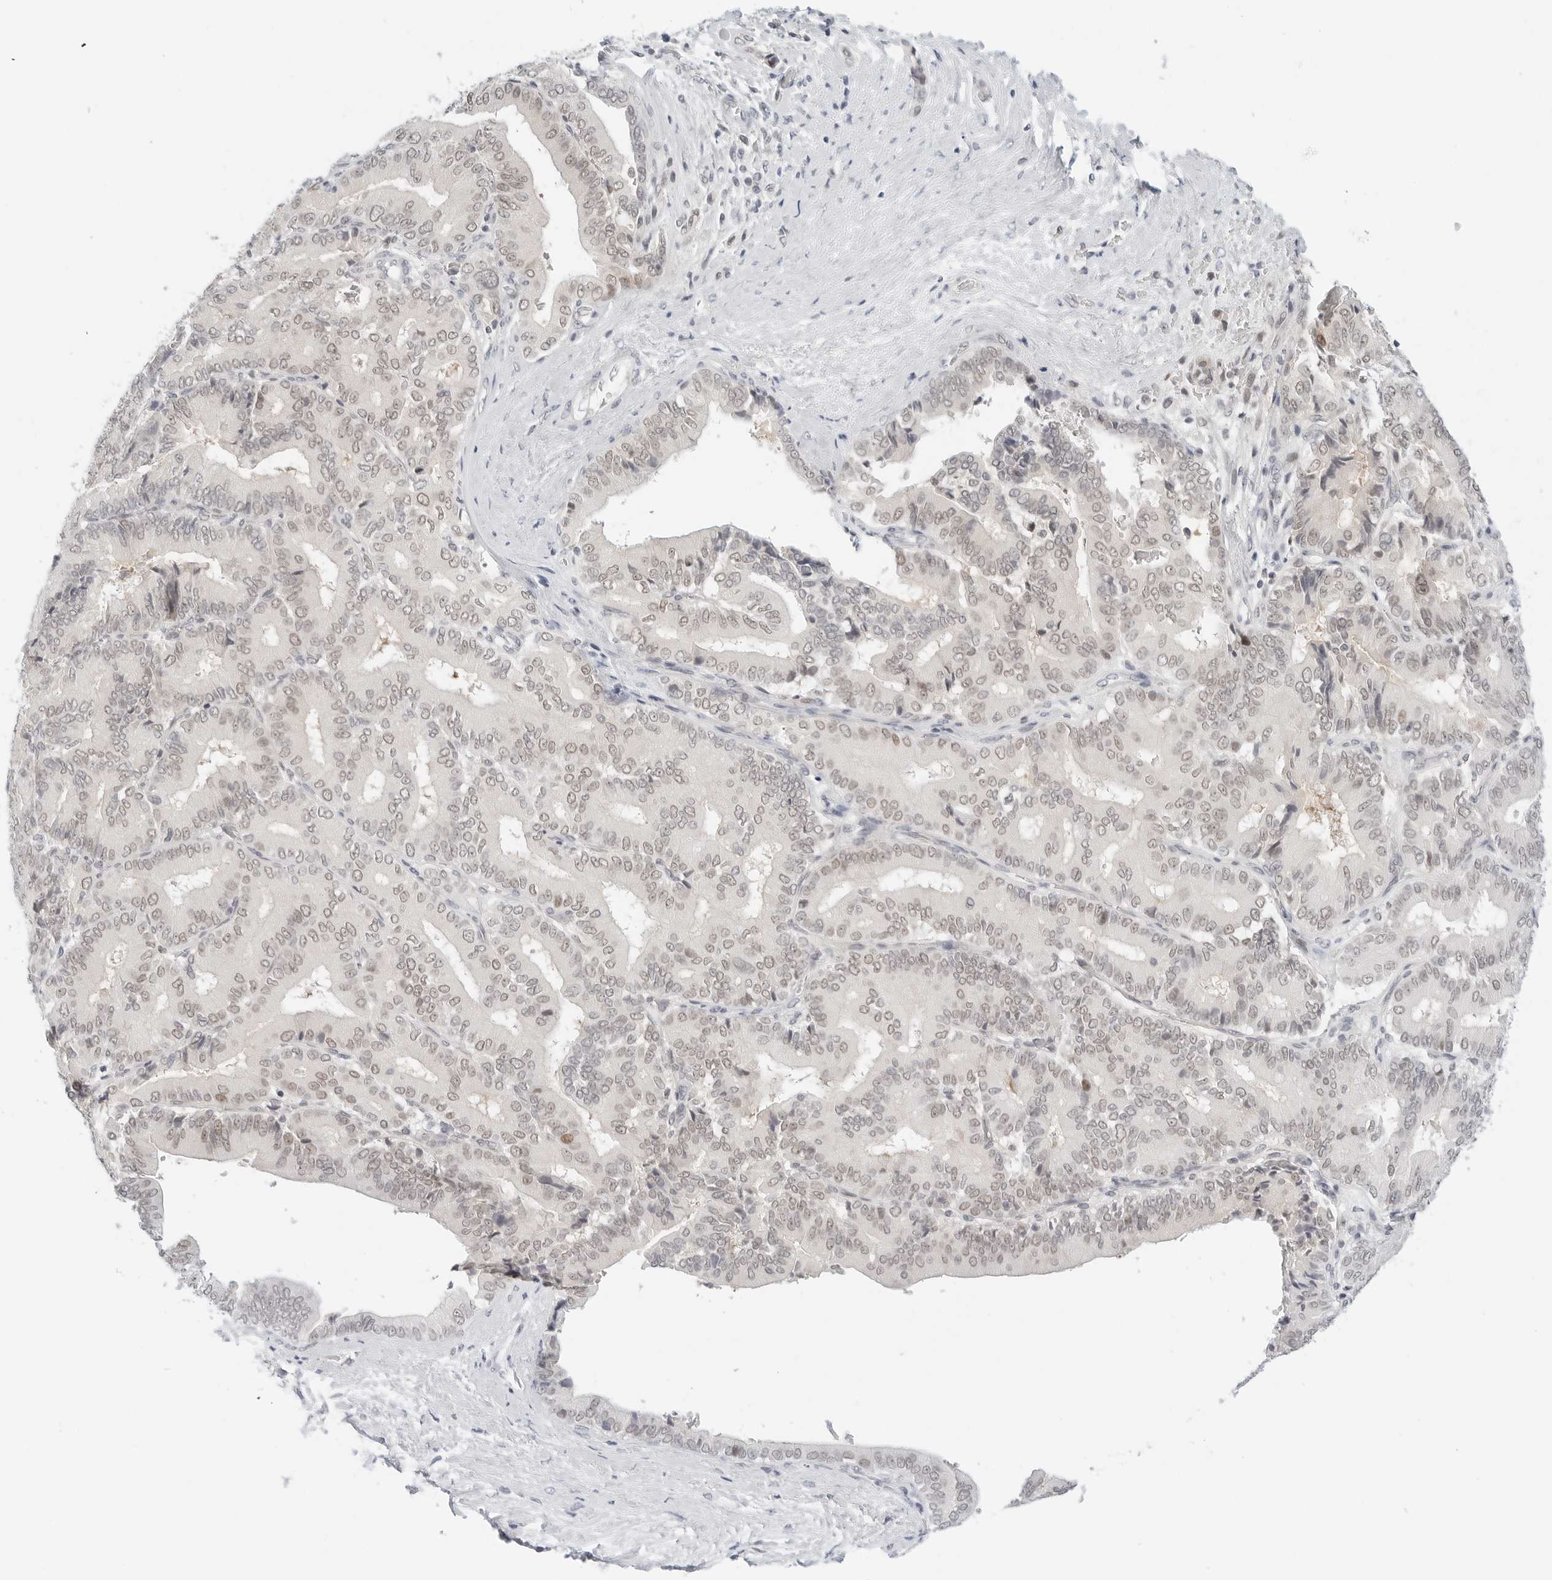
{"staining": {"intensity": "moderate", "quantity": "<25%", "location": "nuclear"}, "tissue": "liver cancer", "cell_type": "Tumor cells", "image_type": "cancer", "snomed": [{"axis": "morphology", "description": "Cholangiocarcinoma"}, {"axis": "topography", "description": "Liver"}], "caption": "DAB (3,3'-diaminobenzidine) immunohistochemical staining of human liver cancer (cholangiocarcinoma) displays moderate nuclear protein expression in about <25% of tumor cells.", "gene": "TSEN2", "patient": {"sex": "female", "age": 75}}